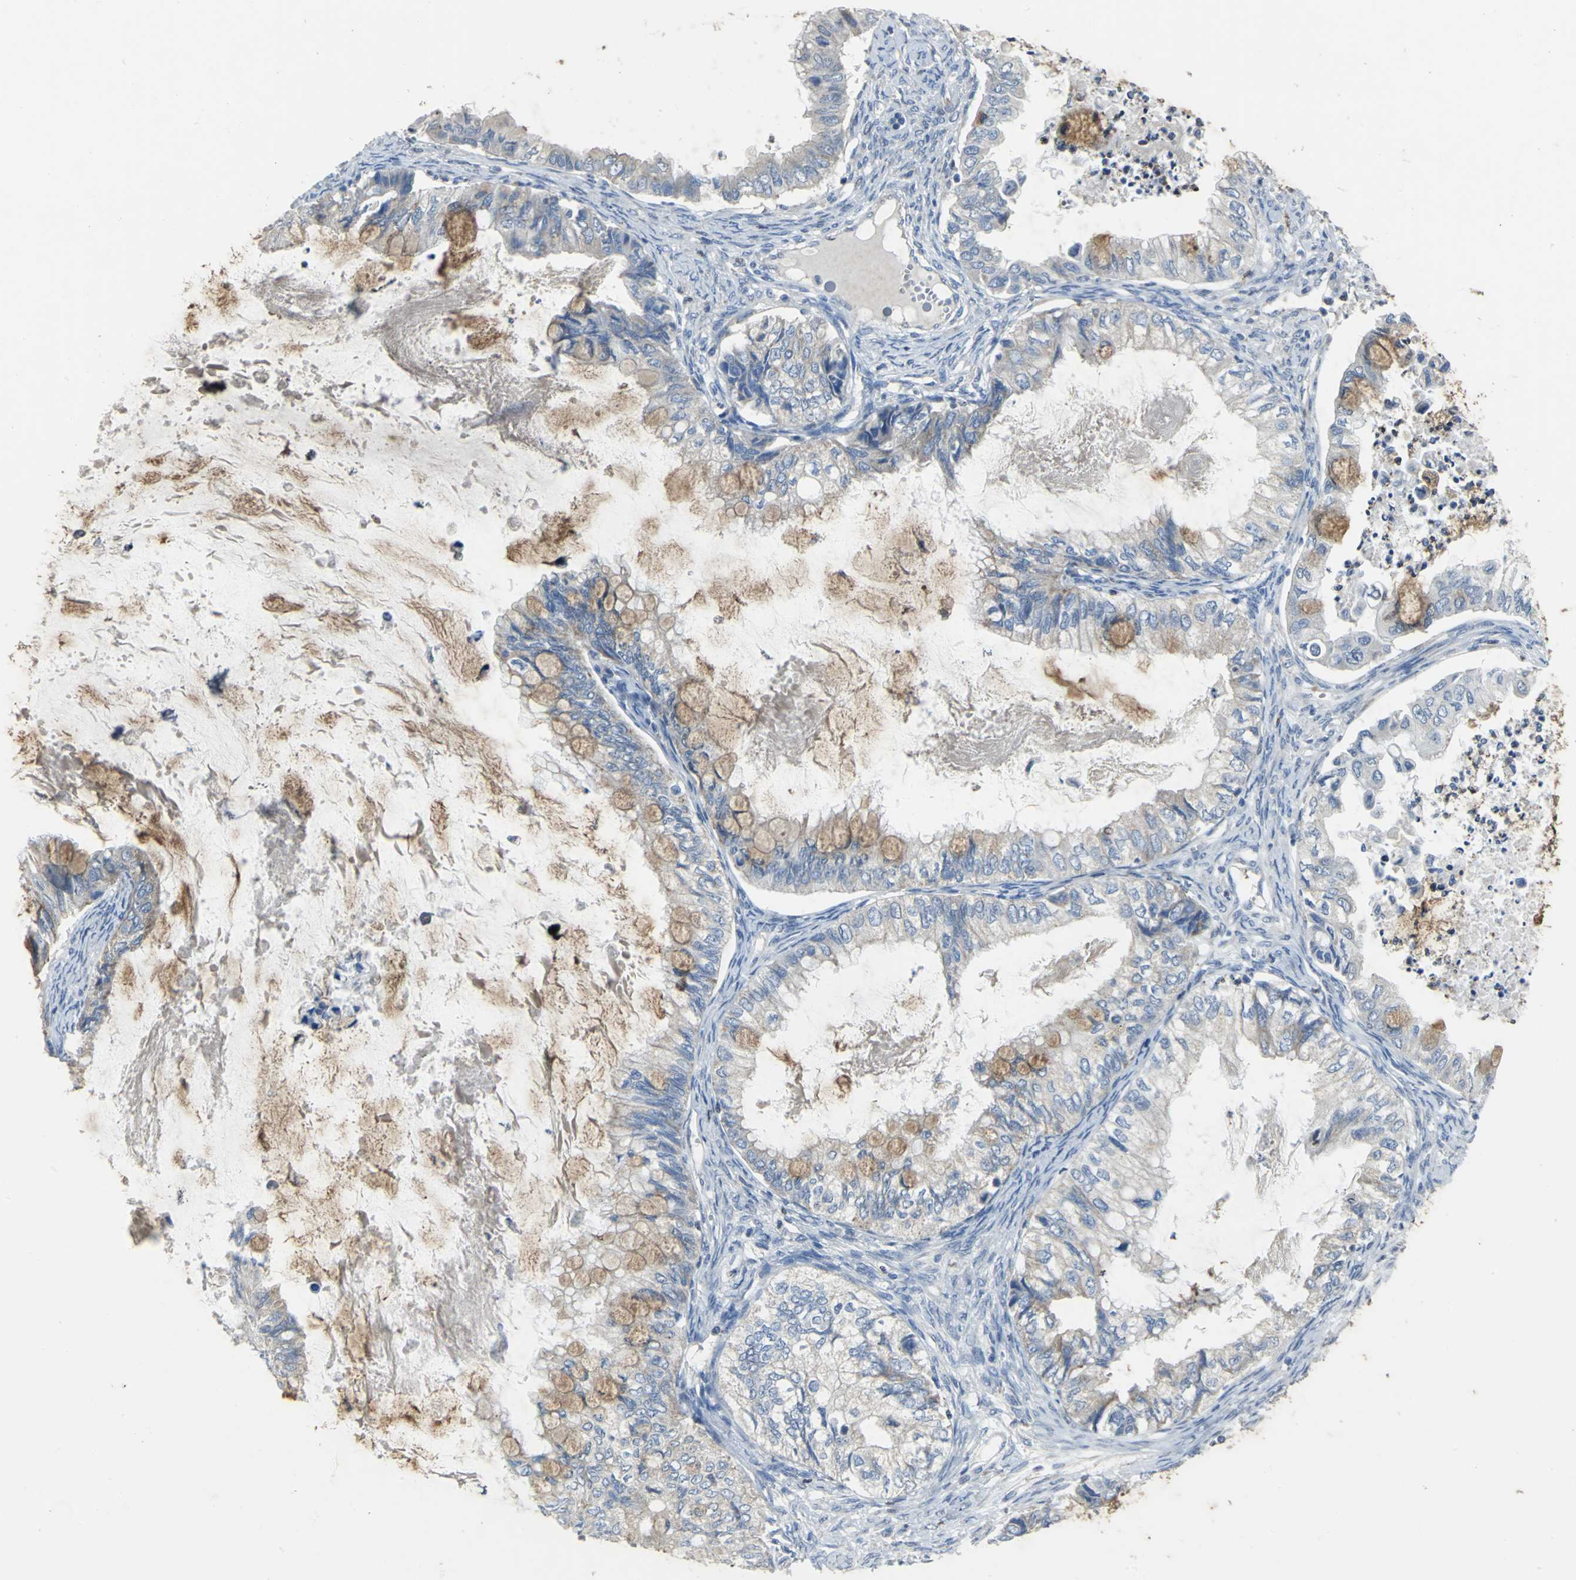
{"staining": {"intensity": "weak", "quantity": "25%-75%", "location": "cytoplasmic/membranous"}, "tissue": "ovarian cancer", "cell_type": "Tumor cells", "image_type": "cancer", "snomed": [{"axis": "morphology", "description": "Cystadenocarcinoma, mucinous, NOS"}, {"axis": "topography", "description": "Ovary"}], "caption": "The photomicrograph shows a brown stain indicating the presence of a protein in the cytoplasmic/membranous of tumor cells in mucinous cystadenocarcinoma (ovarian).", "gene": "EIF5A", "patient": {"sex": "female", "age": 80}}